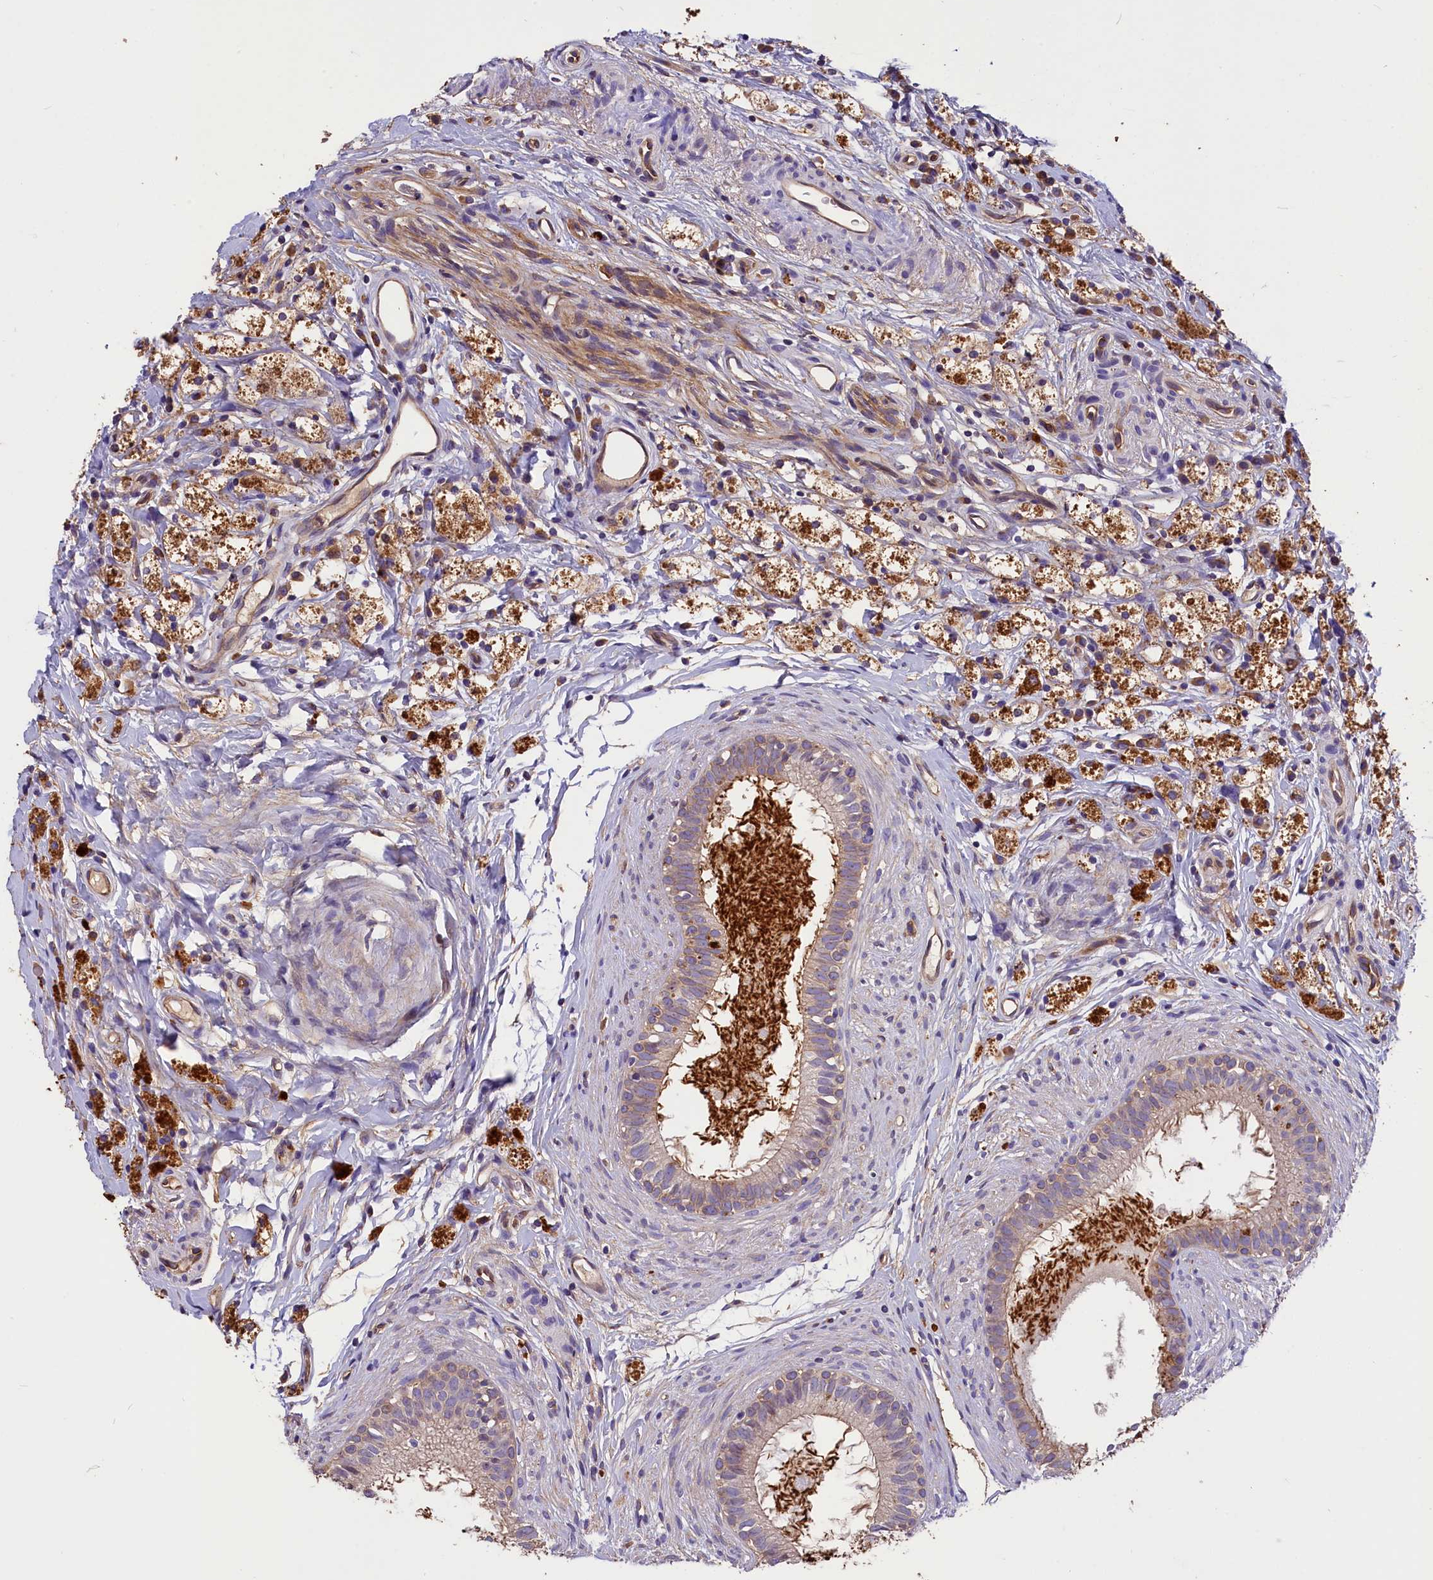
{"staining": {"intensity": "moderate", "quantity": "25%-75%", "location": "cytoplasmic/membranous"}, "tissue": "epididymis", "cell_type": "Glandular cells", "image_type": "normal", "snomed": [{"axis": "morphology", "description": "Normal tissue, NOS"}, {"axis": "topography", "description": "Epididymis"}], "caption": "Unremarkable epididymis was stained to show a protein in brown. There is medium levels of moderate cytoplasmic/membranous expression in approximately 25%-75% of glandular cells. The staining was performed using DAB (3,3'-diaminobenzidine) to visualize the protein expression in brown, while the nuclei were stained in blue with hematoxylin (Magnification: 20x).", "gene": "ERMARD", "patient": {"sex": "male", "age": 80}}